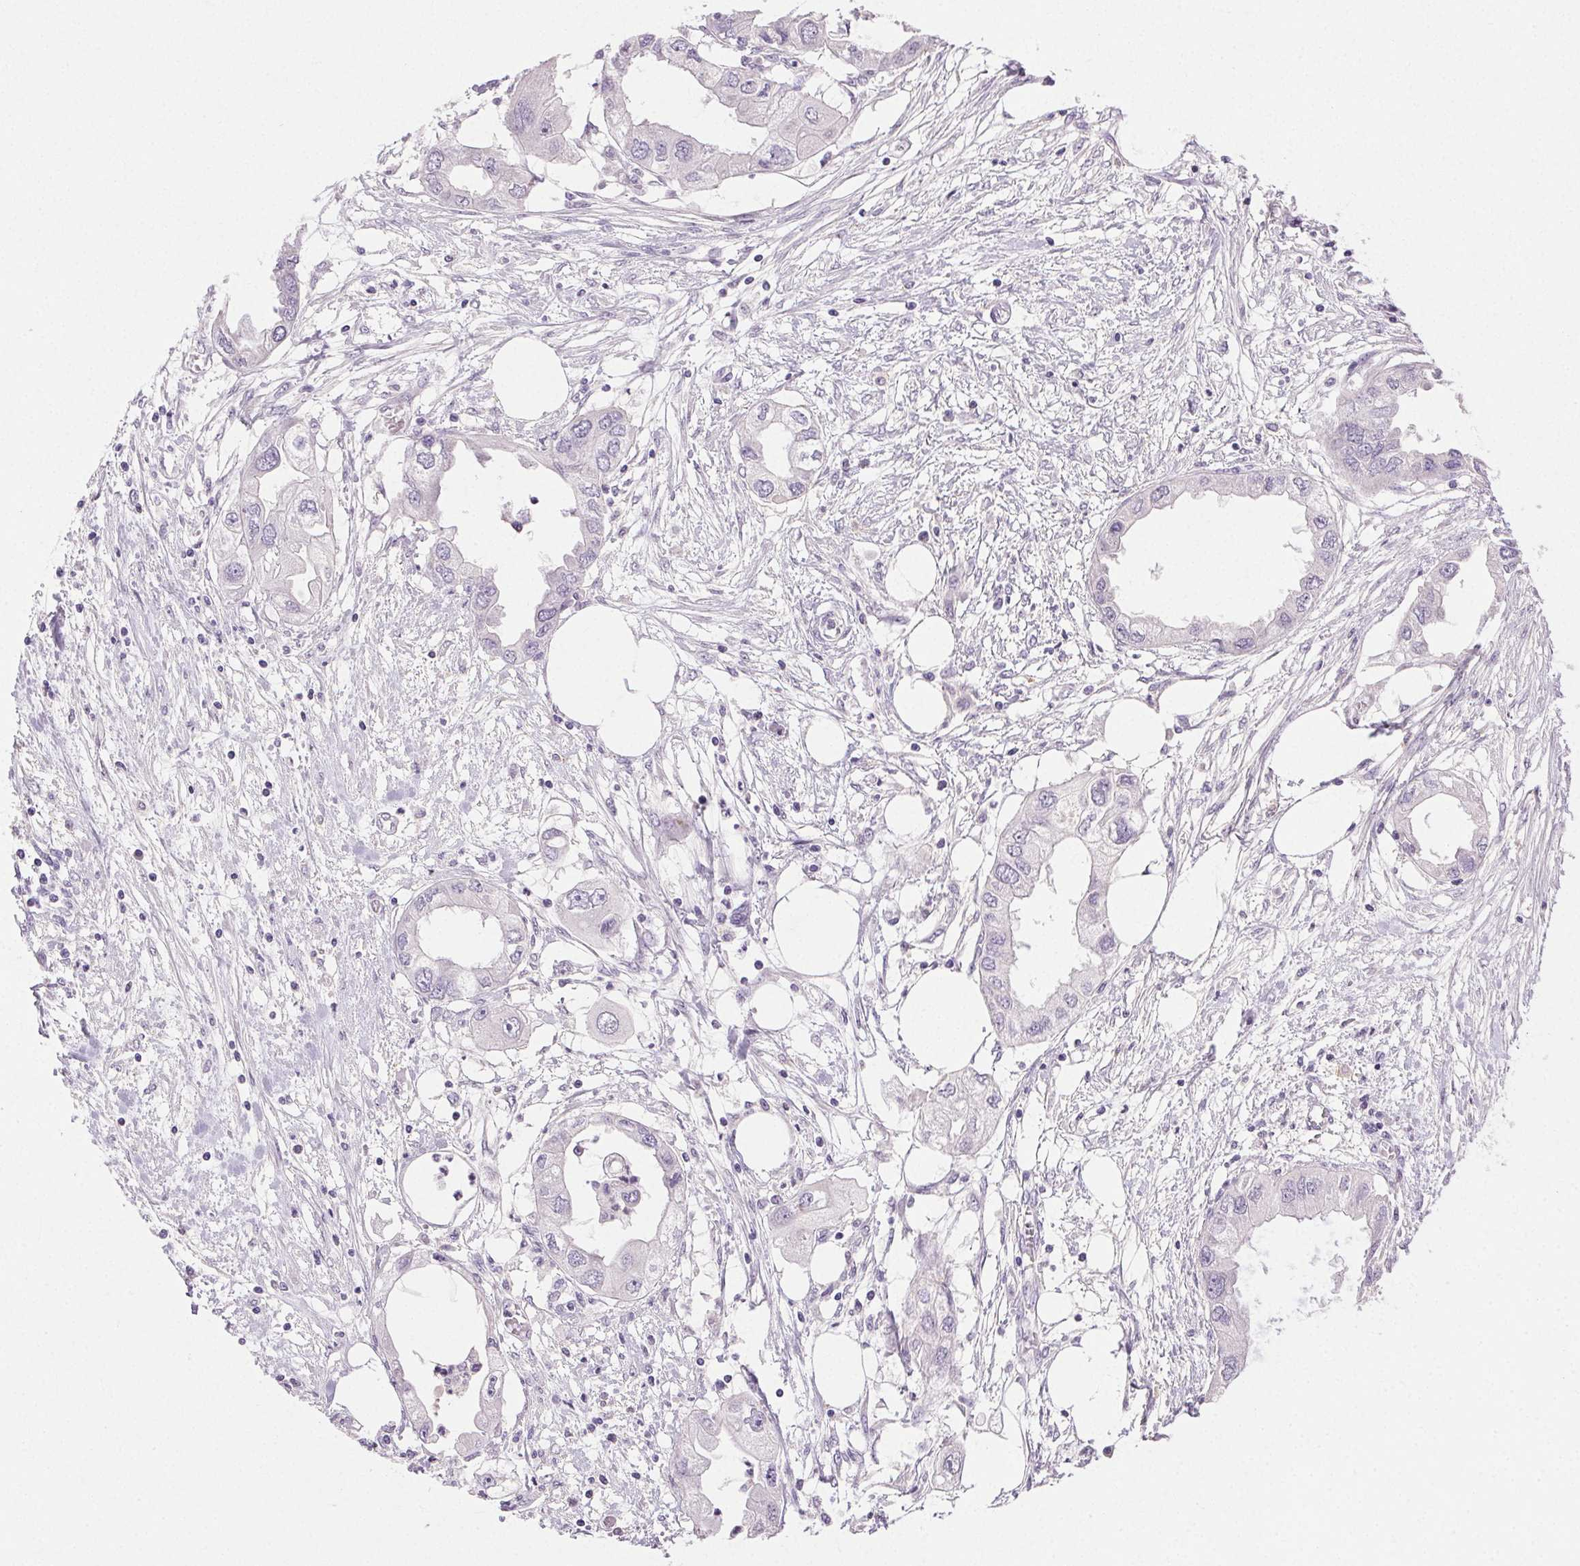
{"staining": {"intensity": "negative", "quantity": "none", "location": "none"}, "tissue": "endometrial cancer", "cell_type": "Tumor cells", "image_type": "cancer", "snomed": [{"axis": "morphology", "description": "Adenocarcinoma, NOS"}, {"axis": "morphology", "description": "Adenocarcinoma, metastatic, NOS"}, {"axis": "topography", "description": "Adipose tissue"}, {"axis": "topography", "description": "Endometrium"}], "caption": "Protein analysis of endometrial cancer (adenocarcinoma) displays no significant expression in tumor cells.", "gene": "AKAP5", "patient": {"sex": "female", "age": 67}}